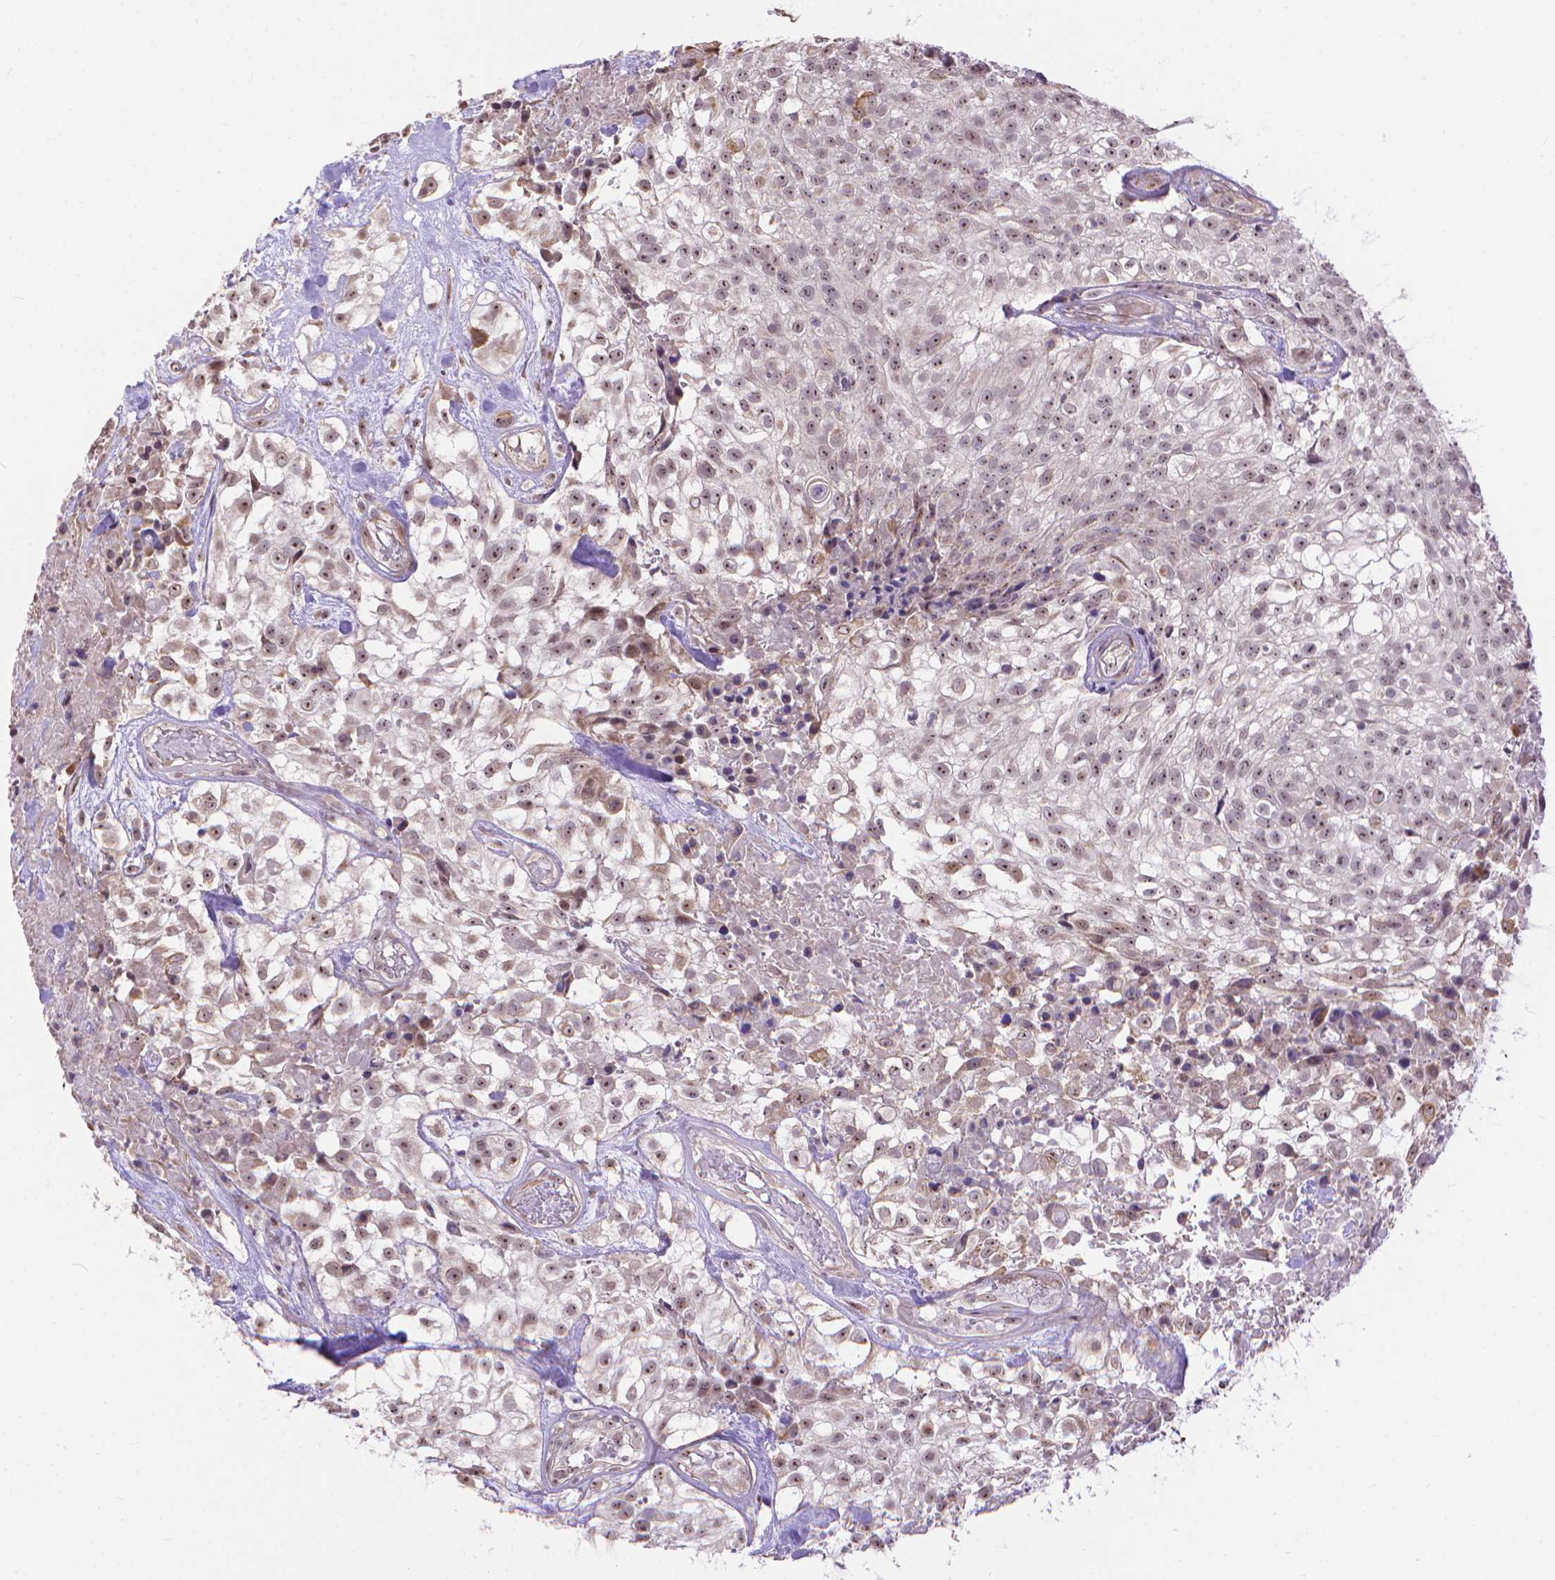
{"staining": {"intensity": "moderate", "quantity": ">75%", "location": "nuclear"}, "tissue": "urothelial cancer", "cell_type": "Tumor cells", "image_type": "cancer", "snomed": [{"axis": "morphology", "description": "Urothelial carcinoma, High grade"}, {"axis": "topography", "description": "Urinary bladder"}], "caption": "Immunohistochemistry micrograph of human urothelial cancer stained for a protein (brown), which displays medium levels of moderate nuclear staining in approximately >75% of tumor cells.", "gene": "TMEM135", "patient": {"sex": "male", "age": 56}}